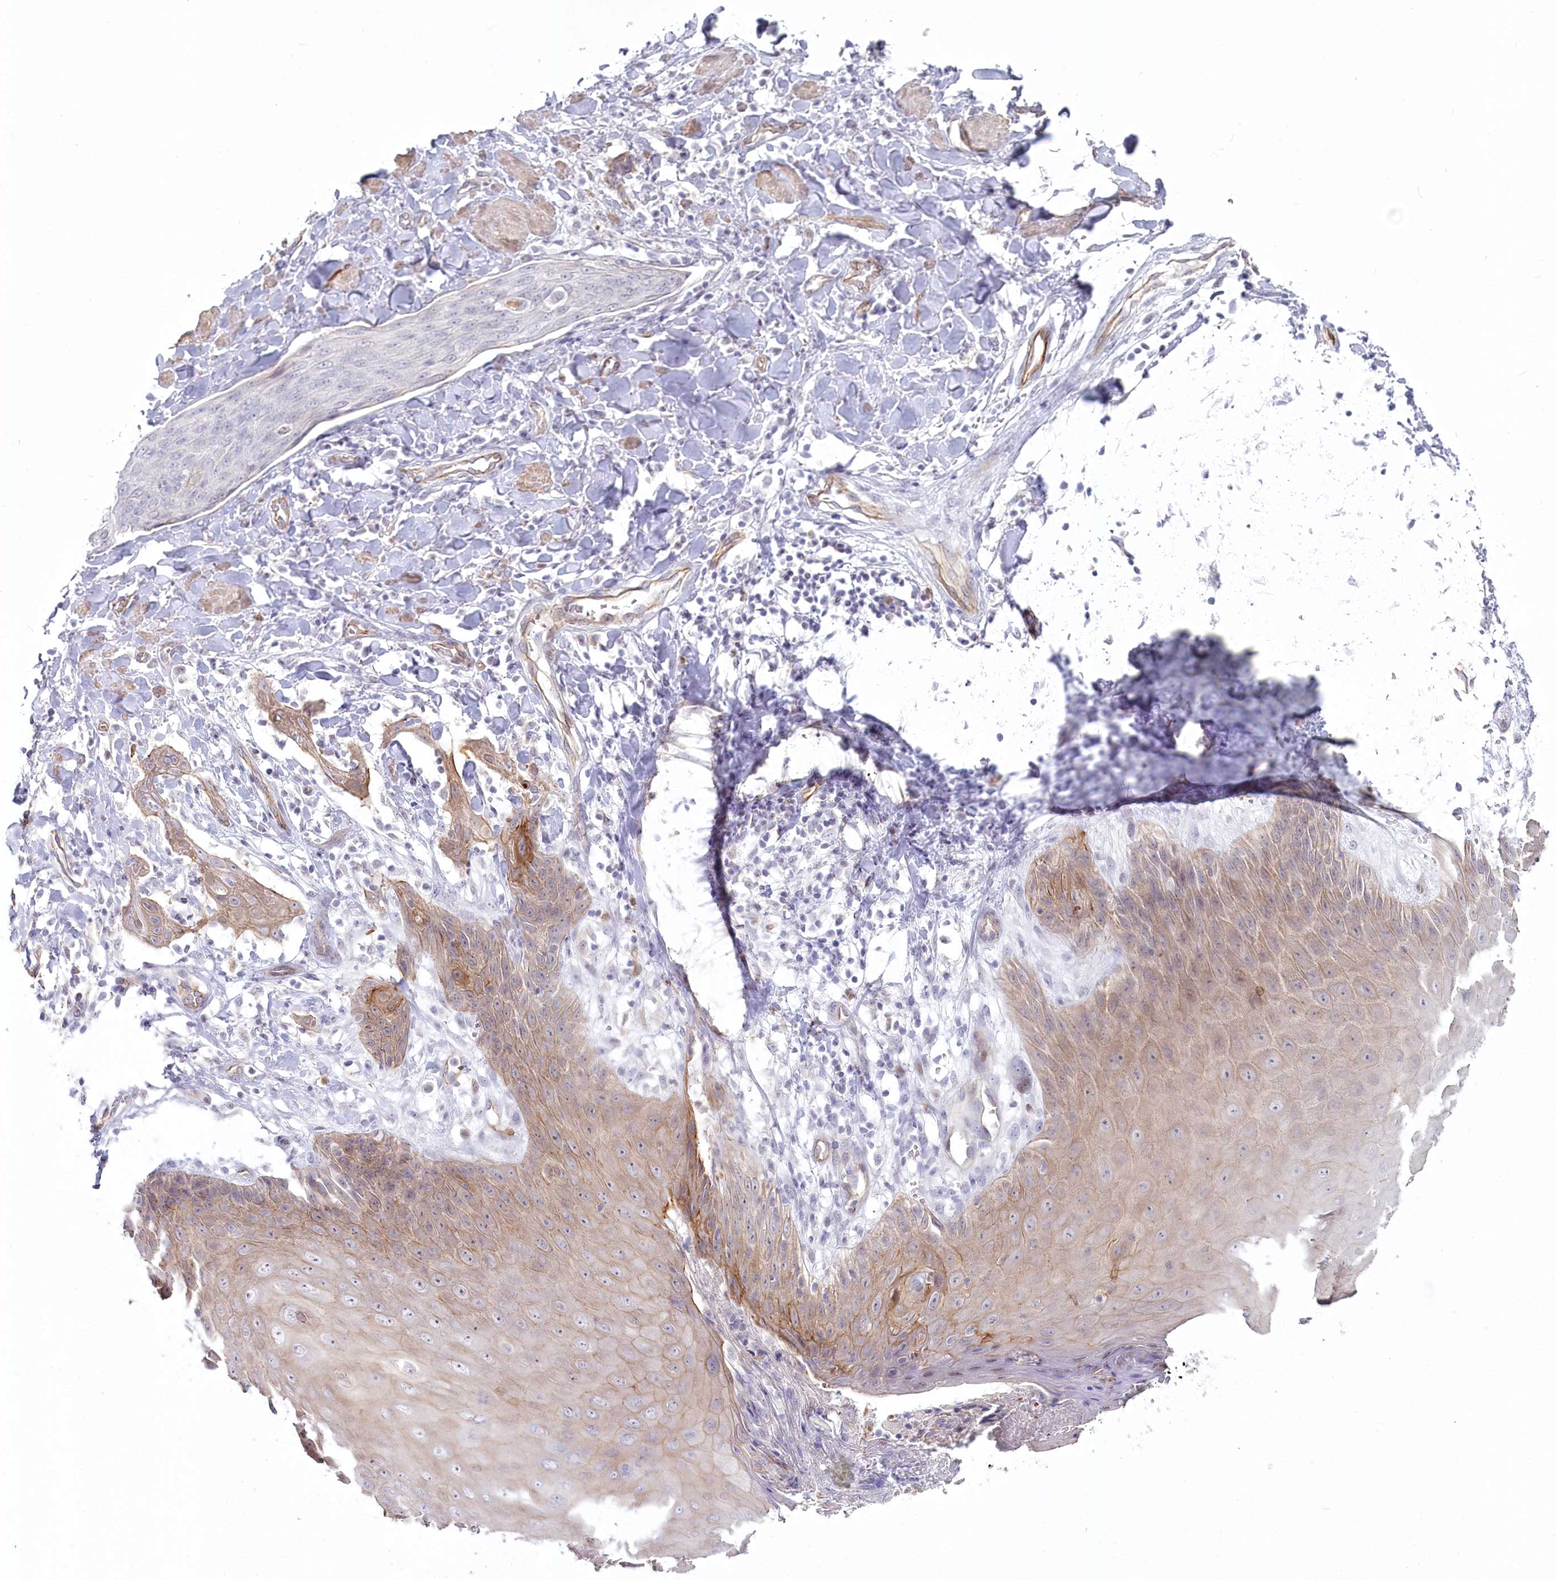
{"staining": {"intensity": "negative", "quantity": "none", "location": "none"}, "tissue": "skin cancer", "cell_type": "Tumor cells", "image_type": "cancer", "snomed": [{"axis": "morphology", "description": "Squamous cell carcinoma, NOS"}, {"axis": "topography", "description": "Skin"}, {"axis": "topography", "description": "Vulva"}], "caption": "Skin cancer stained for a protein using immunohistochemistry shows no positivity tumor cells.", "gene": "ABHD8", "patient": {"sex": "female", "age": 85}}